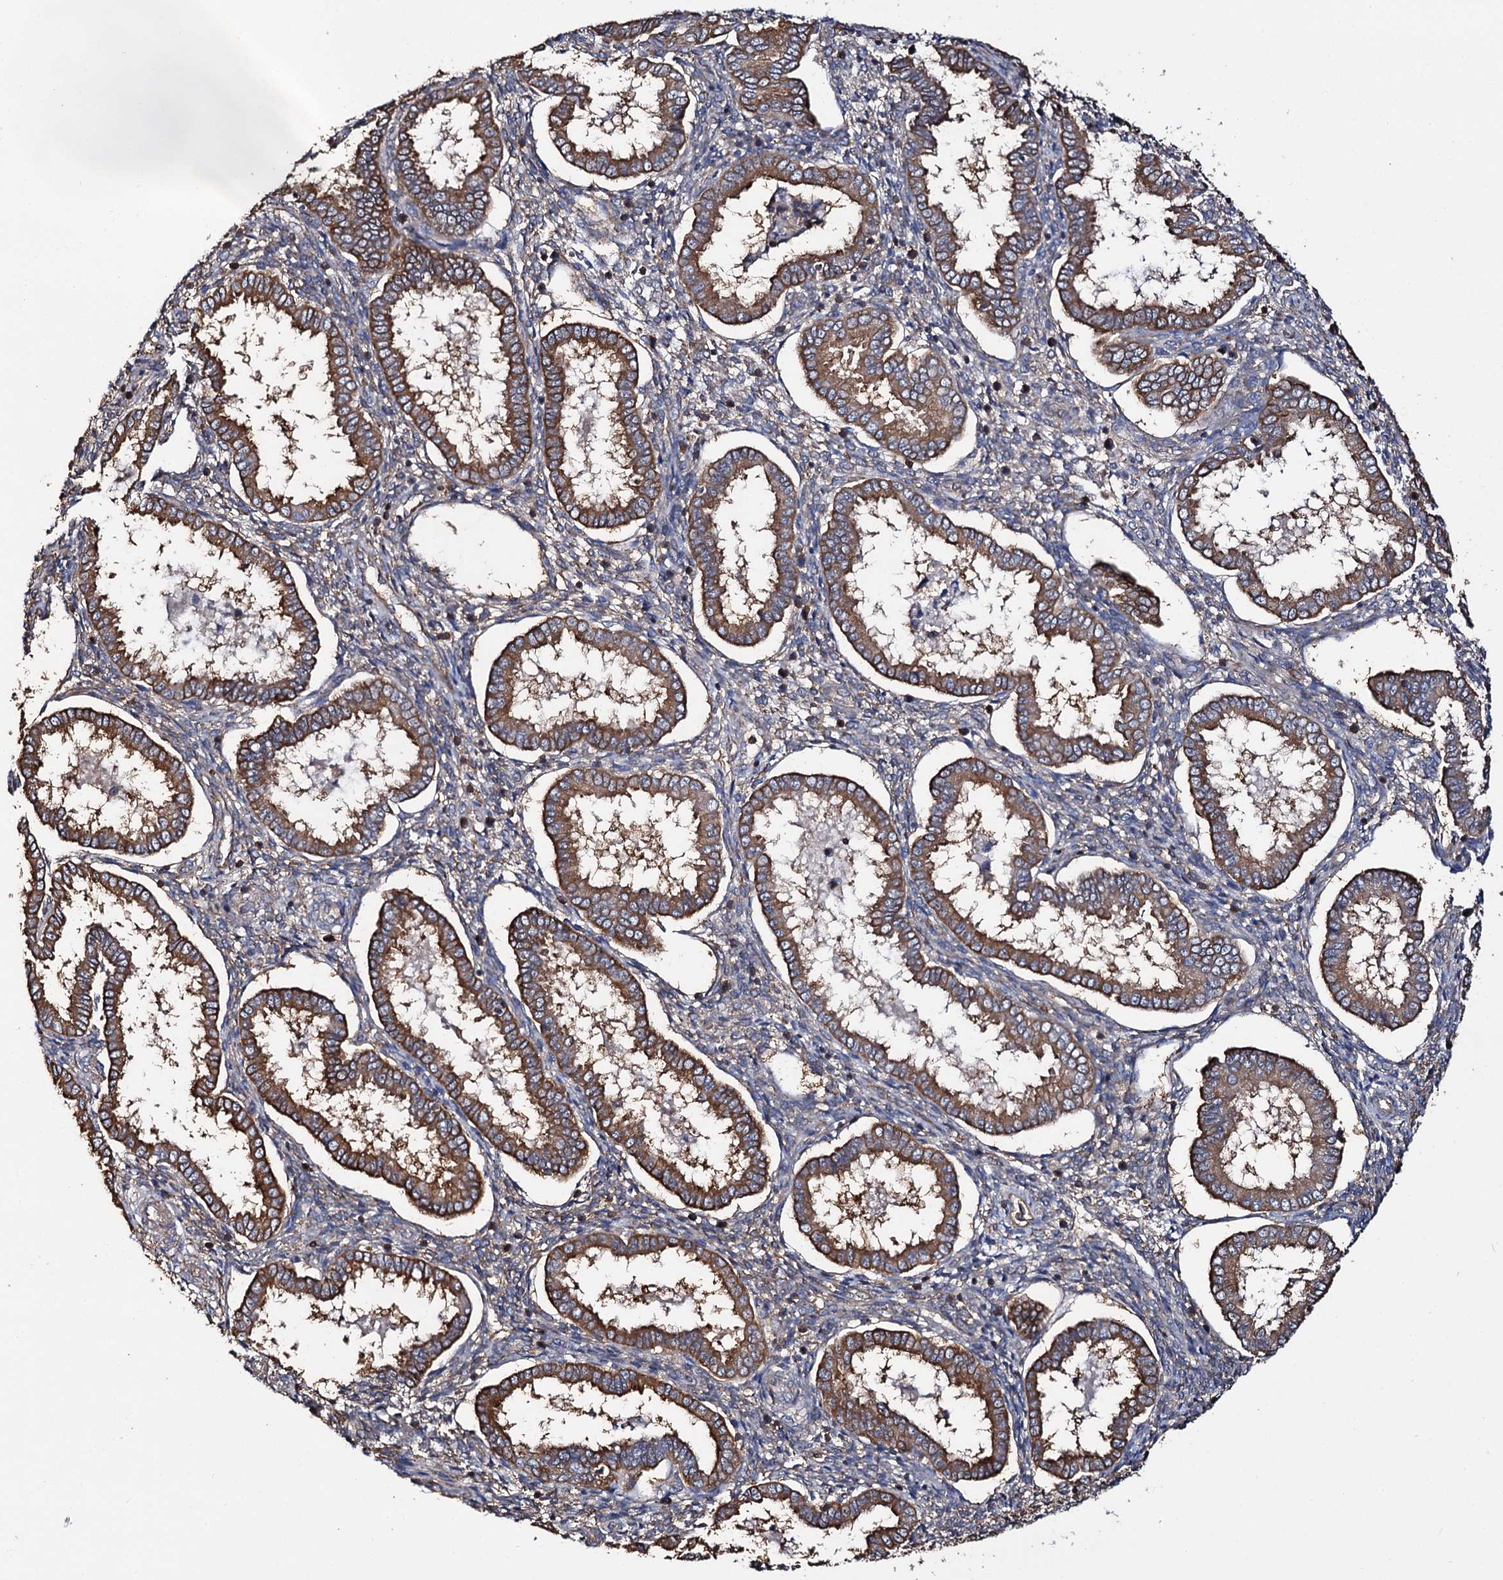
{"staining": {"intensity": "weak", "quantity": "<25%", "location": "cytoplasmic/membranous"}, "tissue": "endometrium", "cell_type": "Cells in endometrial stroma", "image_type": "normal", "snomed": [{"axis": "morphology", "description": "Normal tissue, NOS"}, {"axis": "topography", "description": "Endometrium"}], "caption": "High power microscopy micrograph of an IHC image of unremarkable endometrium, revealing no significant staining in cells in endometrial stroma. (DAB (3,3'-diaminobenzidine) immunohistochemistry with hematoxylin counter stain).", "gene": "IDI1", "patient": {"sex": "female", "age": 24}}